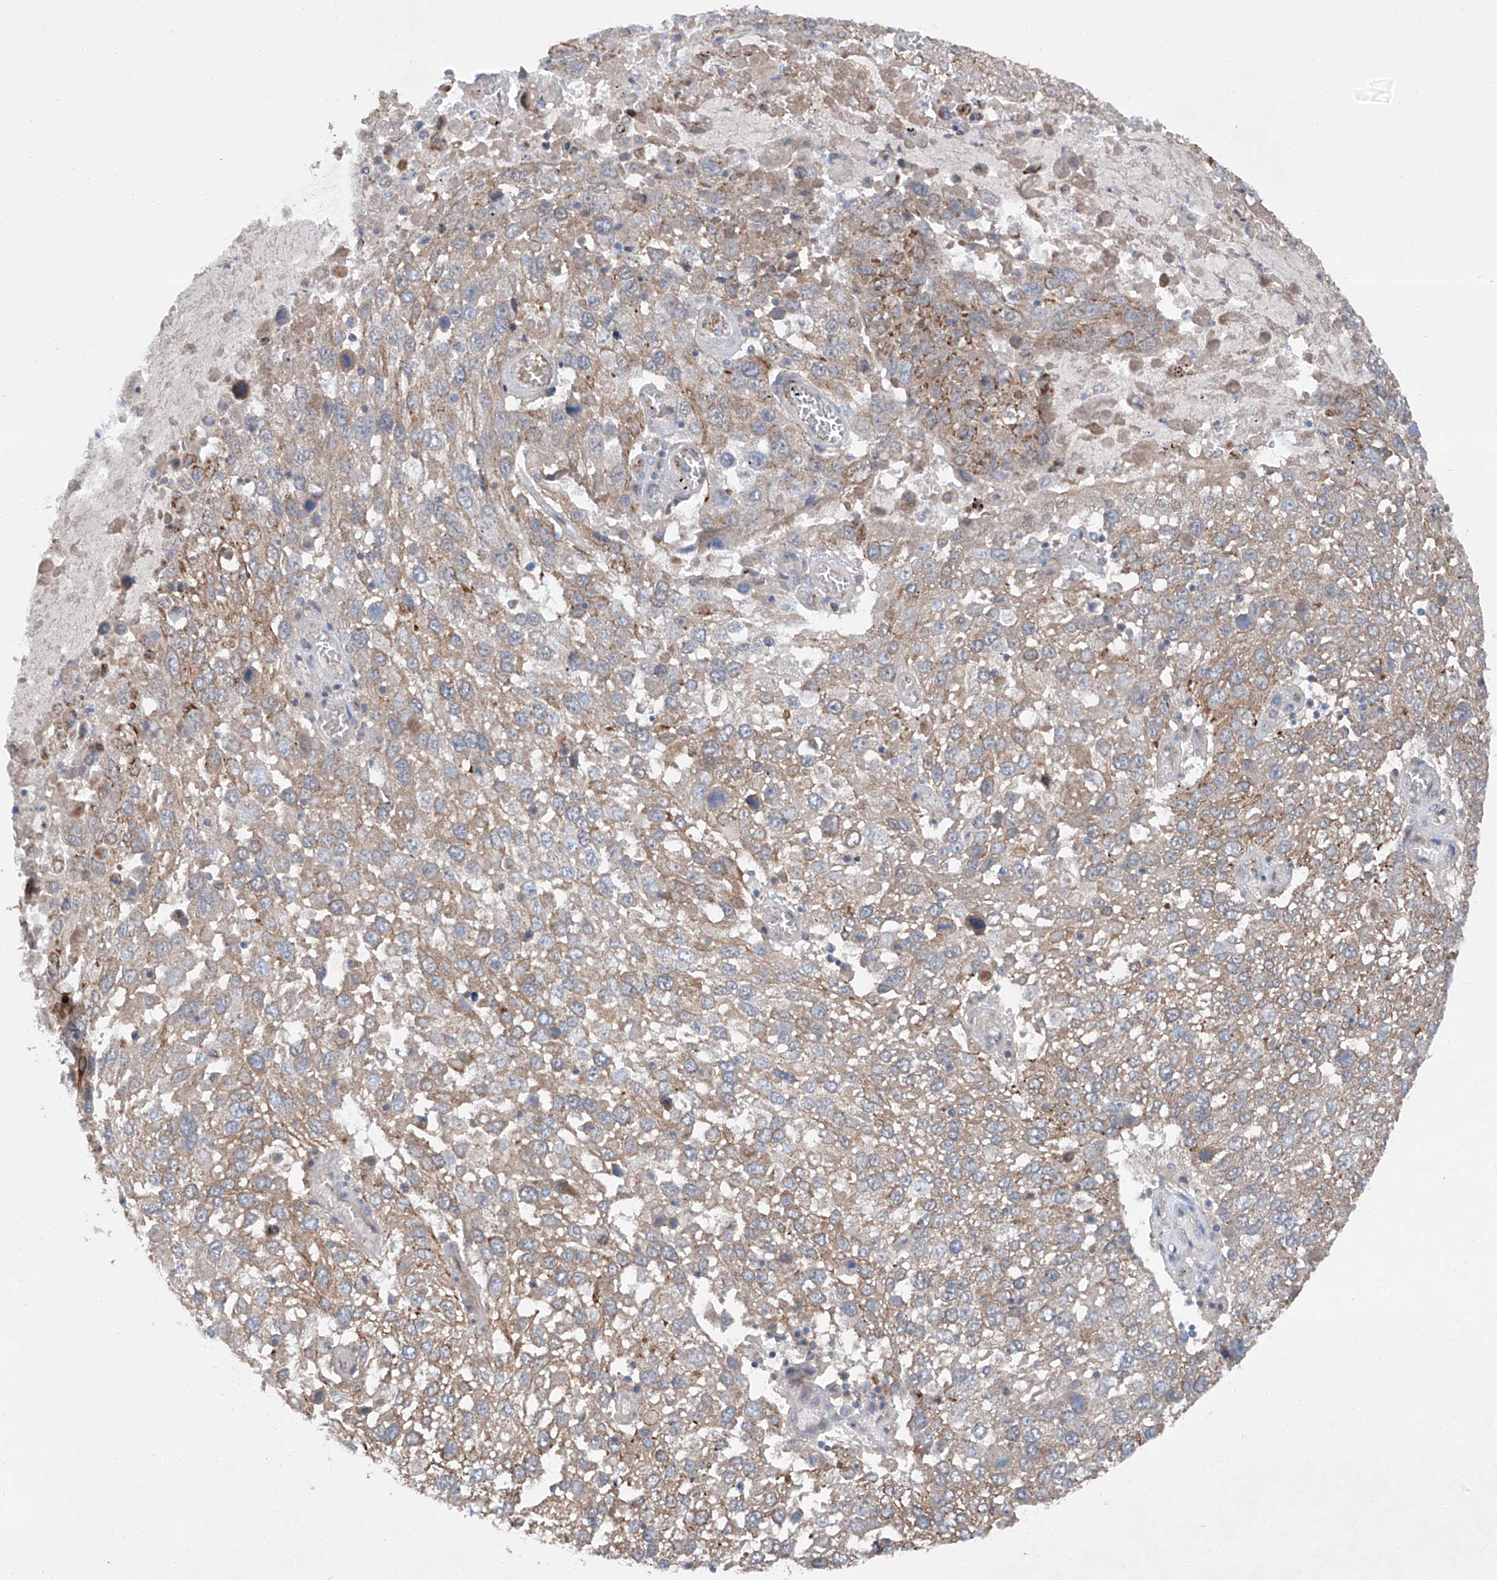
{"staining": {"intensity": "moderate", "quantity": "25%-75%", "location": "cytoplasmic/membranous"}, "tissue": "lung cancer", "cell_type": "Tumor cells", "image_type": "cancer", "snomed": [{"axis": "morphology", "description": "Squamous cell carcinoma, NOS"}, {"axis": "topography", "description": "Lung"}], "caption": "High-power microscopy captured an immunohistochemistry (IHC) histopathology image of lung cancer (squamous cell carcinoma), revealing moderate cytoplasmic/membranous expression in approximately 25%-75% of tumor cells.", "gene": "SIX4", "patient": {"sex": "male", "age": 65}}